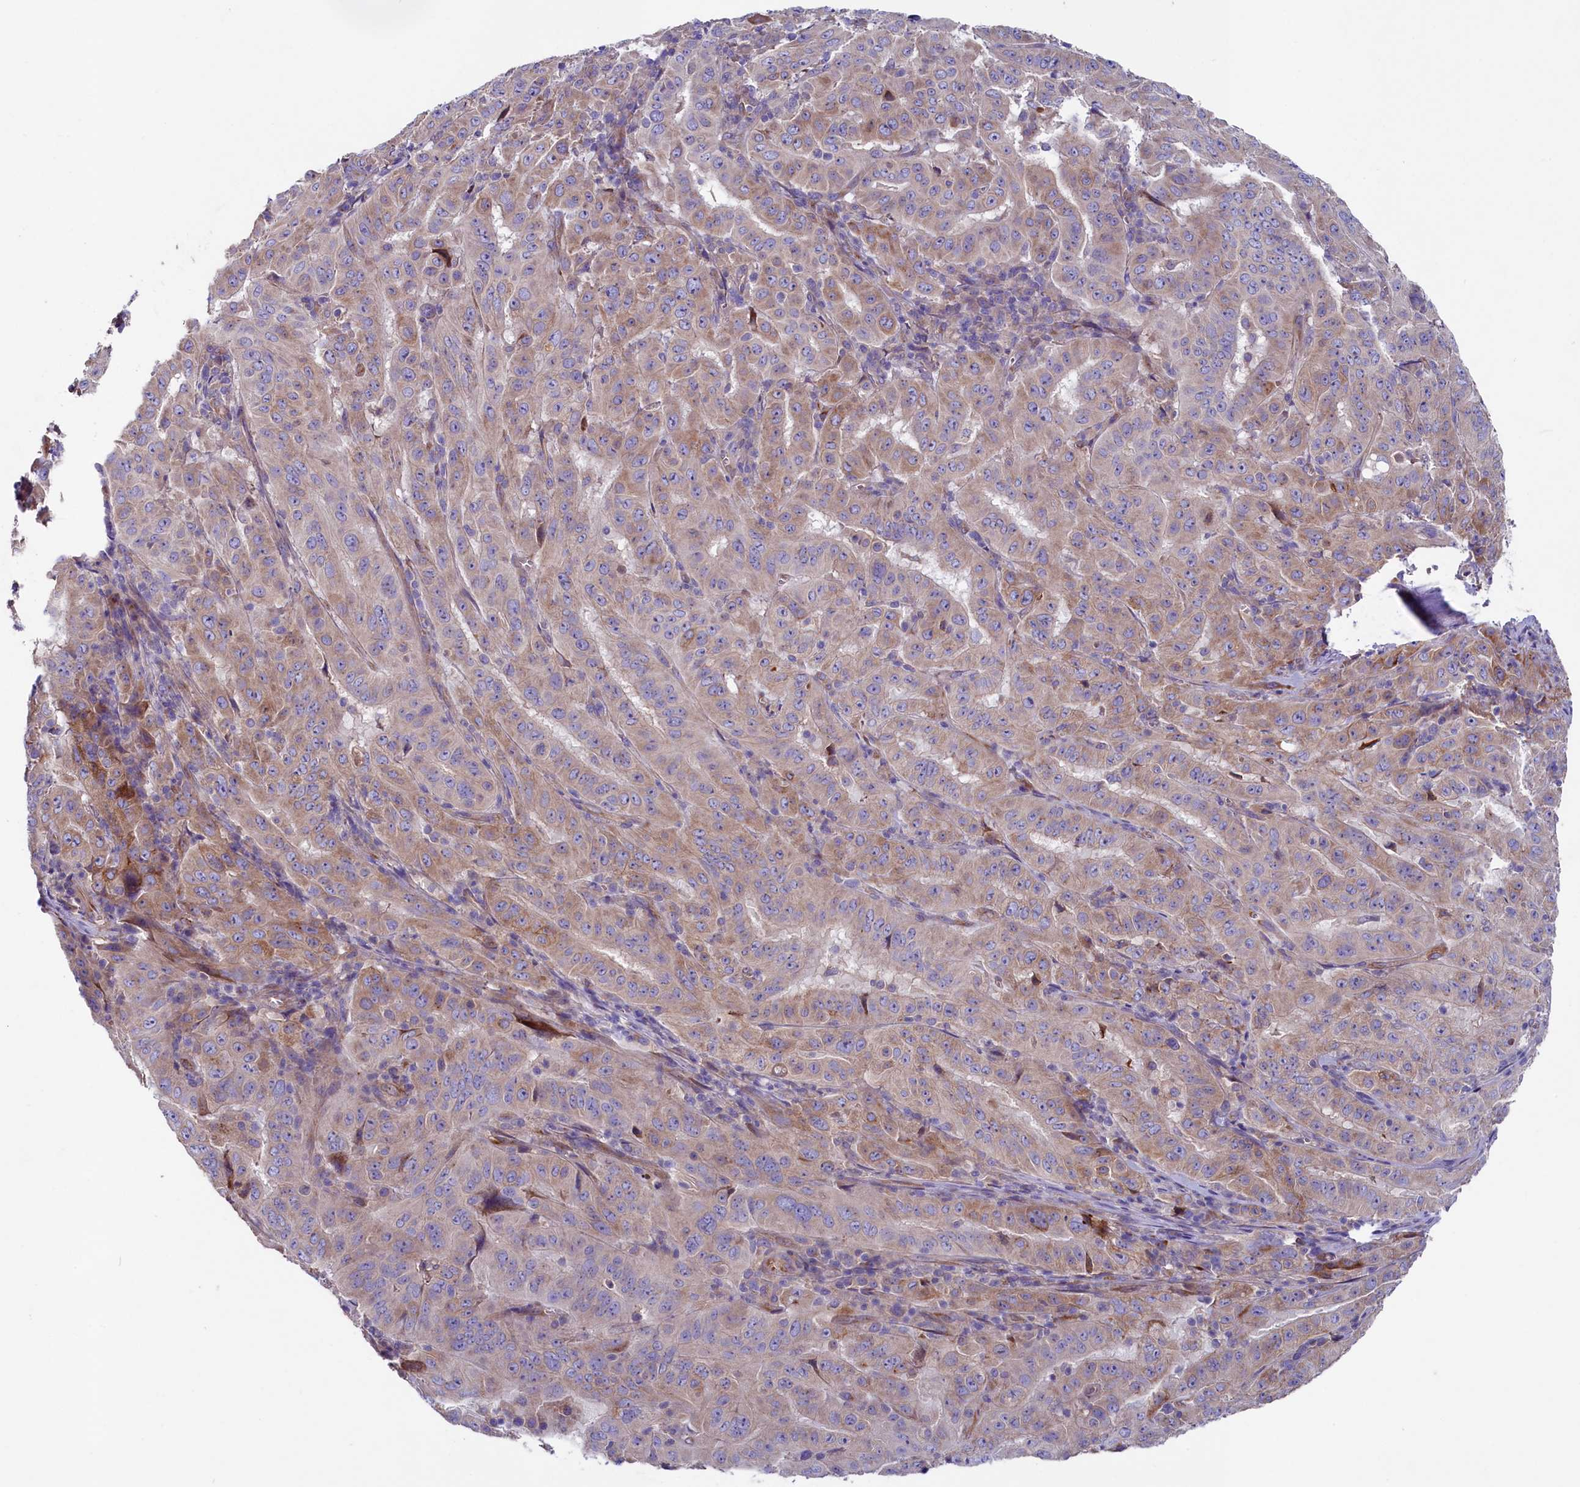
{"staining": {"intensity": "weak", "quantity": "25%-75%", "location": "cytoplasmic/membranous"}, "tissue": "pancreatic cancer", "cell_type": "Tumor cells", "image_type": "cancer", "snomed": [{"axis": "morphology", "description": "Adenocarcinoma, NOS"}, {"axis": "topography", "description": "Pancreas"}], "caption": "Immunohistochemistry (IHC) of pancreatic adenocarcinoma exhibits low levels of weak cytoplasmic/membranous positivity in about 25%-75% of tumor cells.", "gene": "GPR108", "patient": {"sex": "male", "age": 63}}